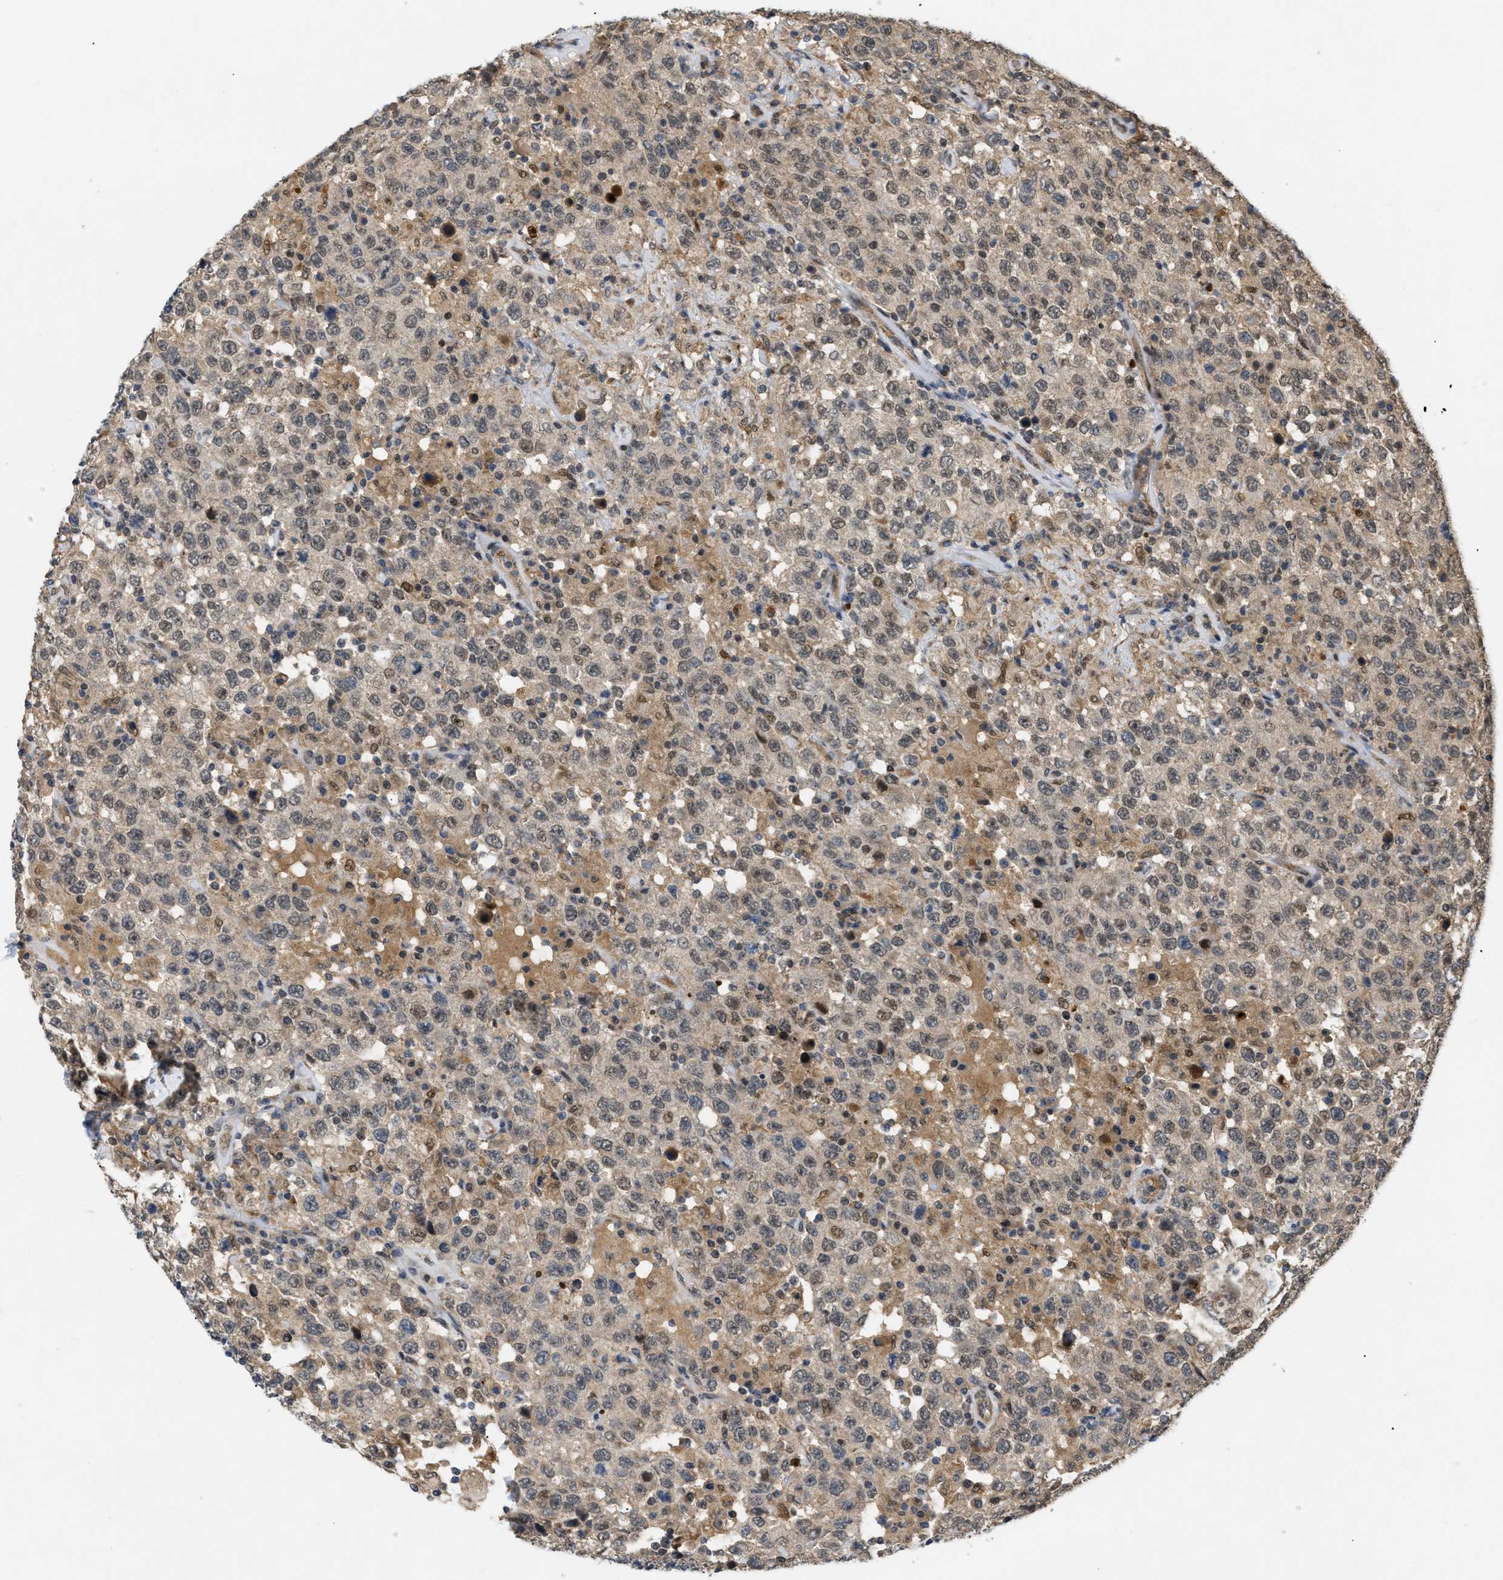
{"staining": {"intensity": "weak", "quantity": "25%-75%", "location": "cytoplasmic/membranous,nuclear"}, "tissue": "testis cancer", "cell_type": "Tumor cells", "image_type": "cancer", "snomed": [{"axis": "morphology", "description": "Seminoma, NOS"}, {"axis": "topography", "description": "Testis"}], "caption": "Testis seminoma tissue reveals weak cytoplasmic/membranous and nuclear positivity in about 25%-75% of tumor cells, visualized by immunohistochemistry.", "gene": "PDGFB", "patient": {"sex": "male", "age": 41}}